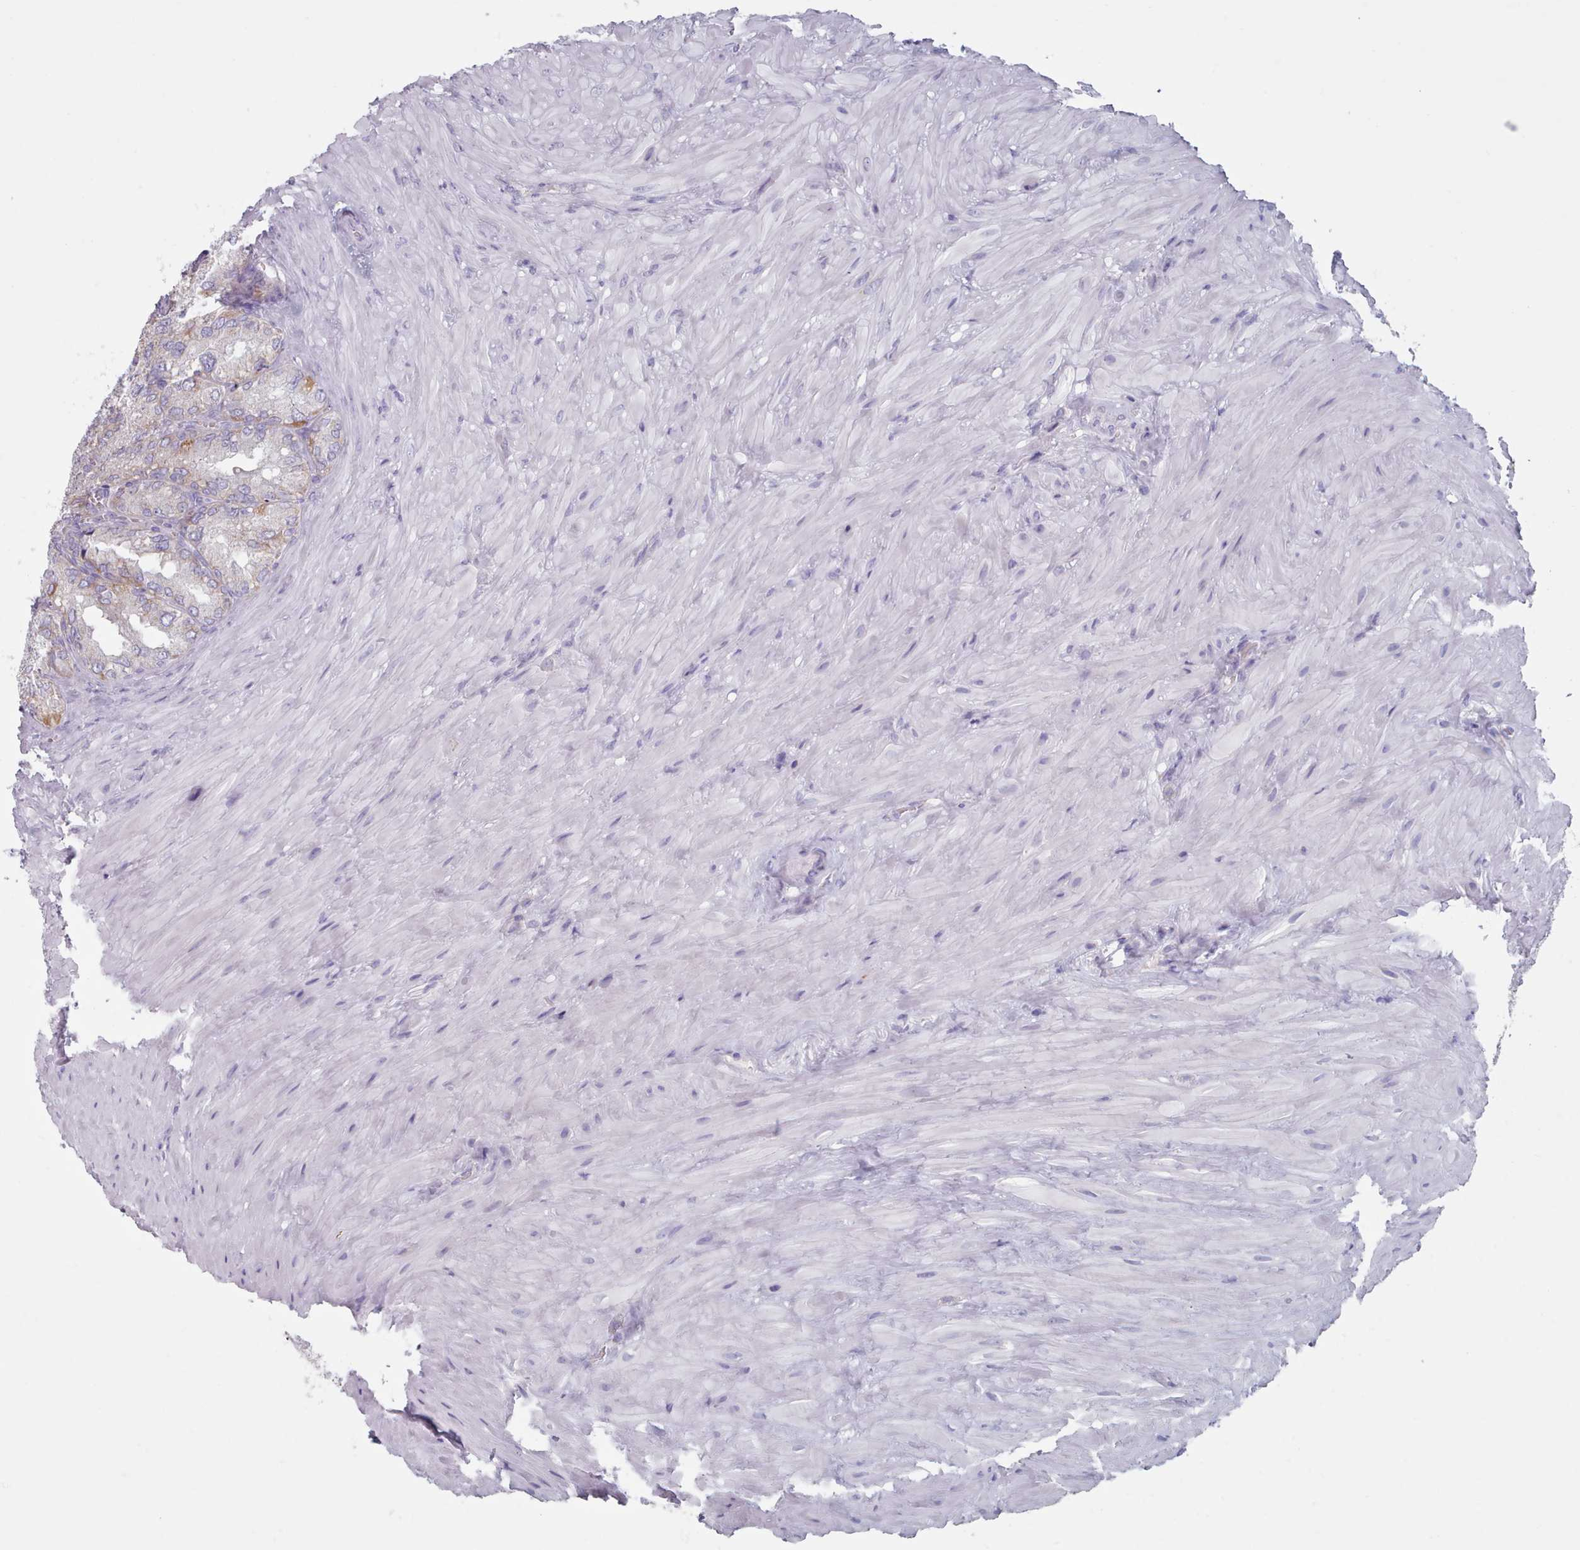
{"staining": {"intensity": "weak", "quantity": "<25%", "location": "cytoplasmic/membranous"}, "tissue": "seminal vesicle", "cell_type": "Glandular cells", "image_type": "normal", "snomed": [{"axis": "morphology", "description": "Normal tissue, NOS"}, {"axis": "topography", "description": "Seminal veicle"}], "caption": "Glandular cells show no significant protein positivity in benign seminal vesicle.", "gene": "HAO1", "patient": {"sex": "male", "age": 62}}